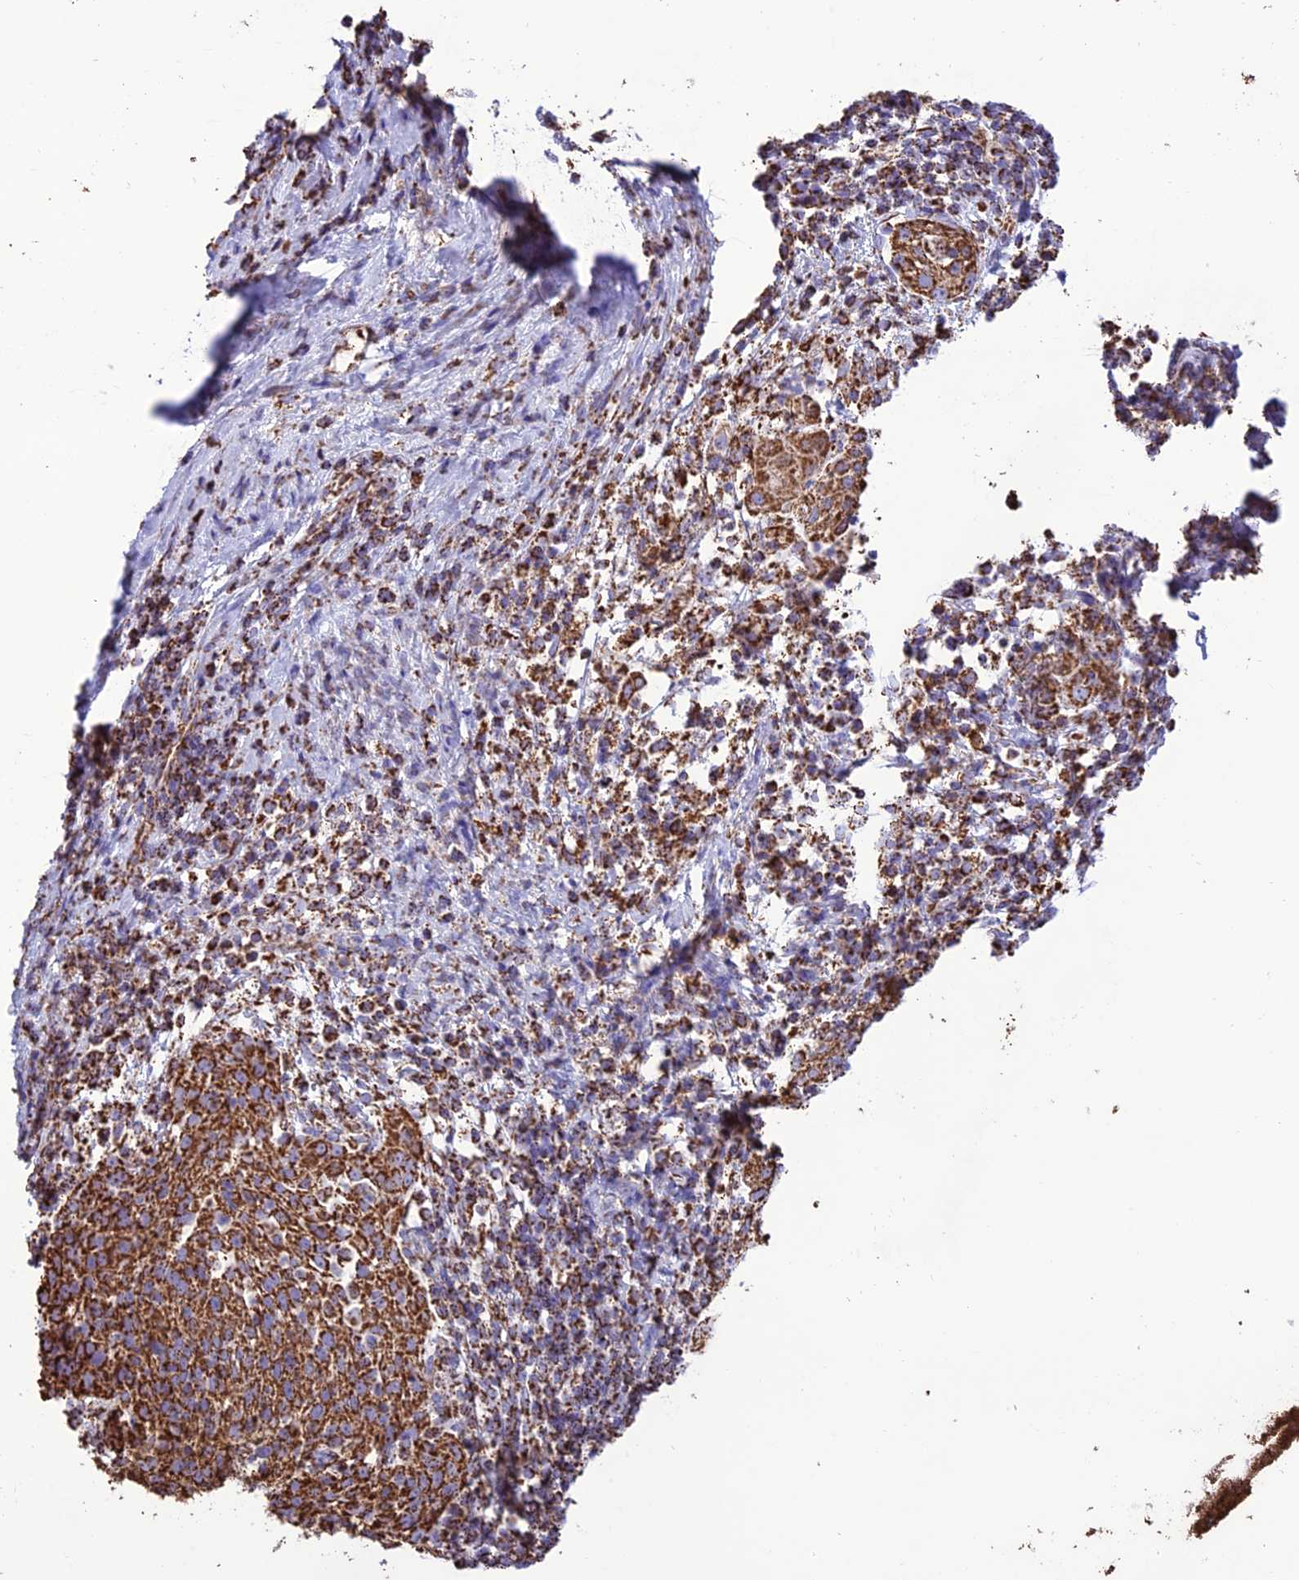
{"staining": {"intensity": "strong", "quantity": ">75%", "location": "cytoplasmic/membranous"}, "tissue": "cervical cancer", "cell_type": "Tumor cells", "image_type": "cancer", "snomed": [{"axis": "morphology", "description": "Squamous cell carcinoma, NOS"}, {"axis": "topography", "description": "Cervix"}], "caption": "Tumor cells show high levels of strong cytoplasmic/membranous staining in about >75% of cells in cervical cancer.", "gene": "NDUFAF1", "patient": {"sex": "female", "age": 57}}